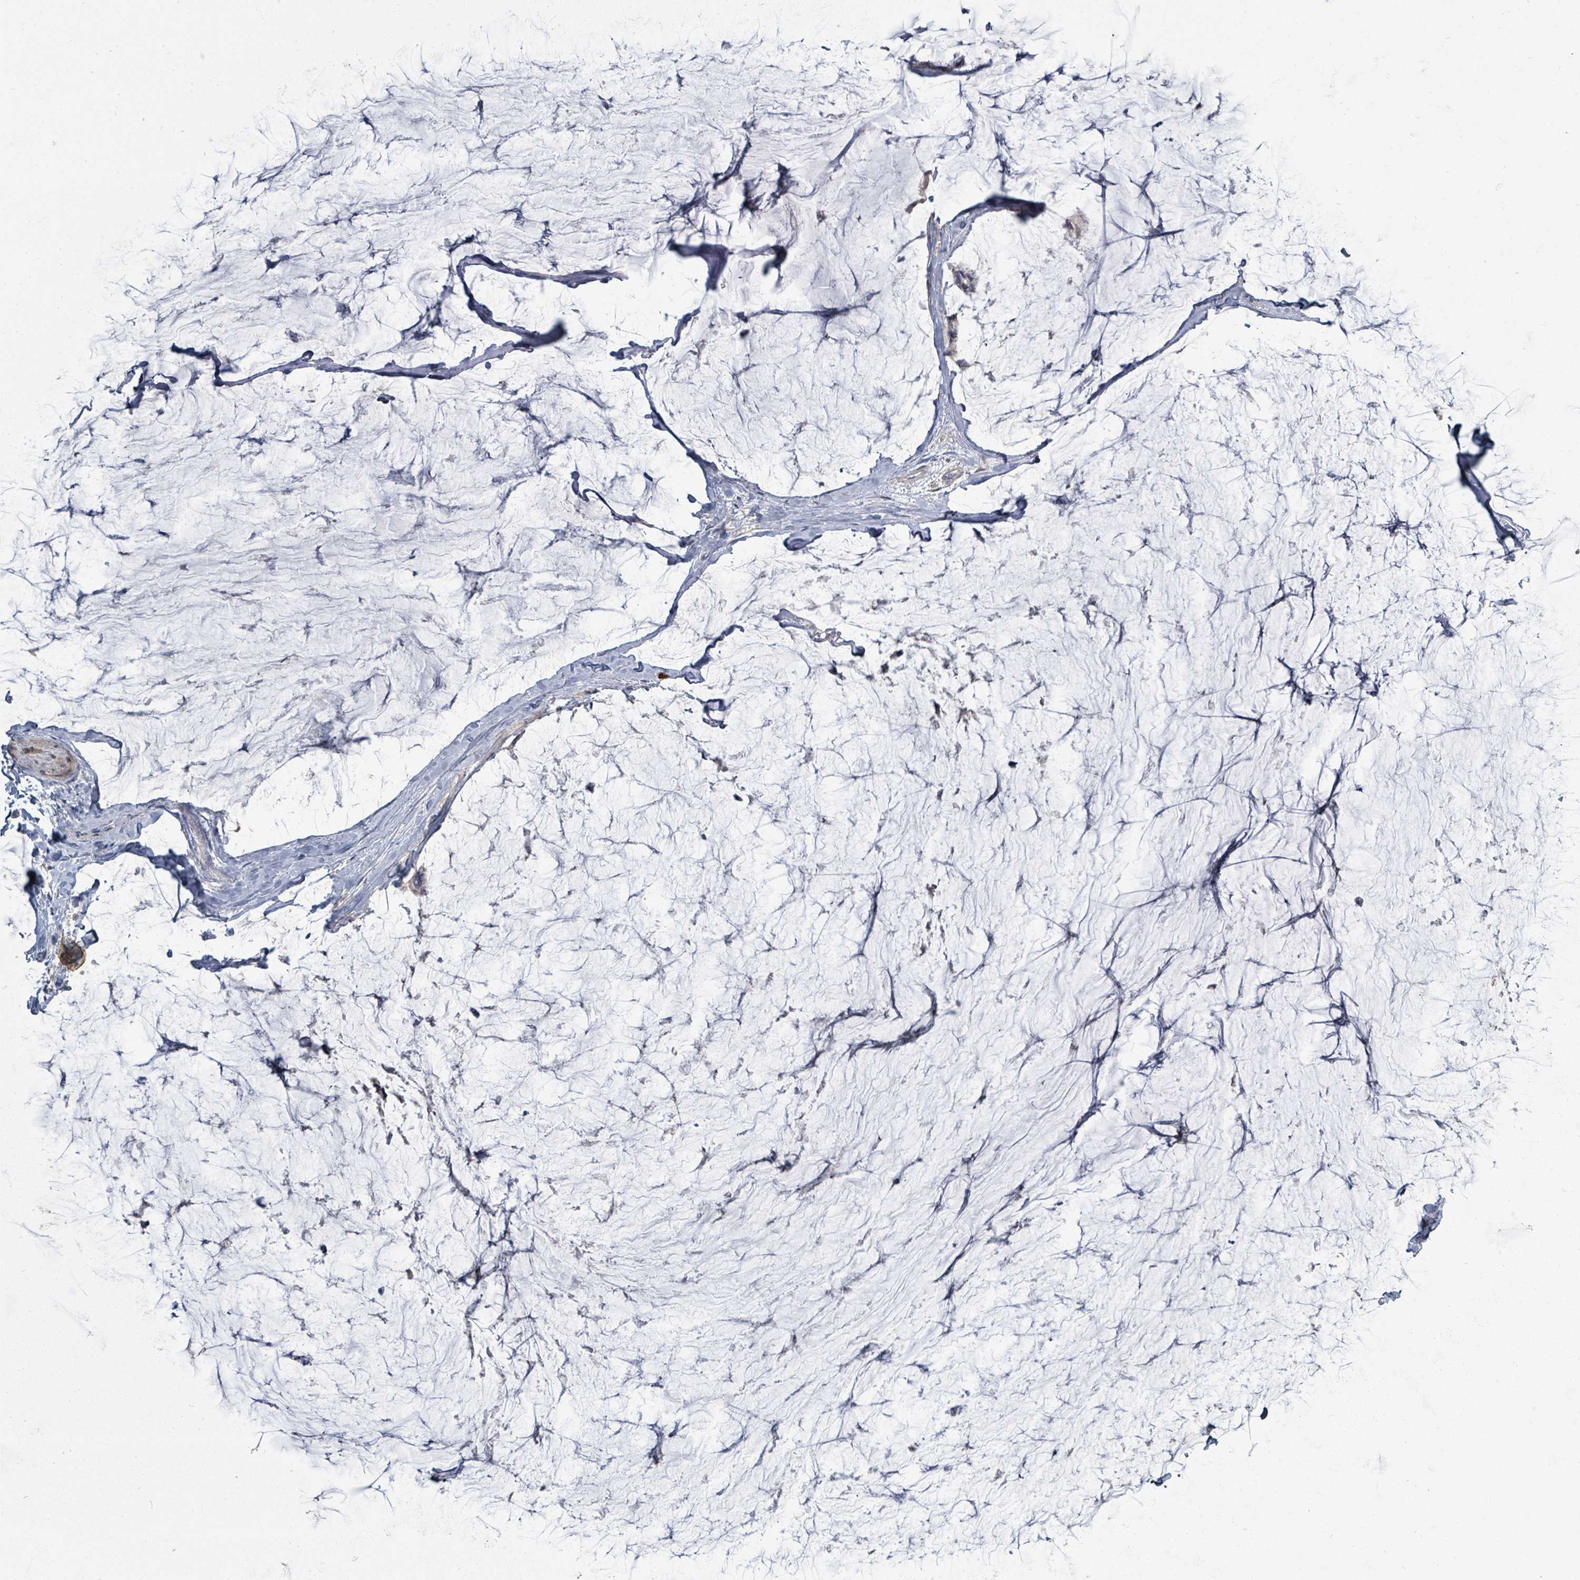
{"staining": {"intensity": "negative", "quantity": "none", "location": "none"}, "tissue": "ovarian cancer", "cell_type": "Tumor cells", "image_type": "cancer", "snomed": [{"axis": "morphology", "description": "Cystadenocarcinoma, mucinous, NOS"}, {"axis": "topography", "description": "Ovary"}], "caption": "Ovarian mucinous cystadenocarcinoma was stained to show a protein in brown. There is no significant positivity in tumor cells. The staining was performed using DAB (3,3'-diaminobenzidine) to visualize the protein expression in brown, while the nuclei were stained in blue with hematoxylin (Magnification: 20x).", "gene": "LEFTY2", "patient": {"sex": "female", "age": 39}}